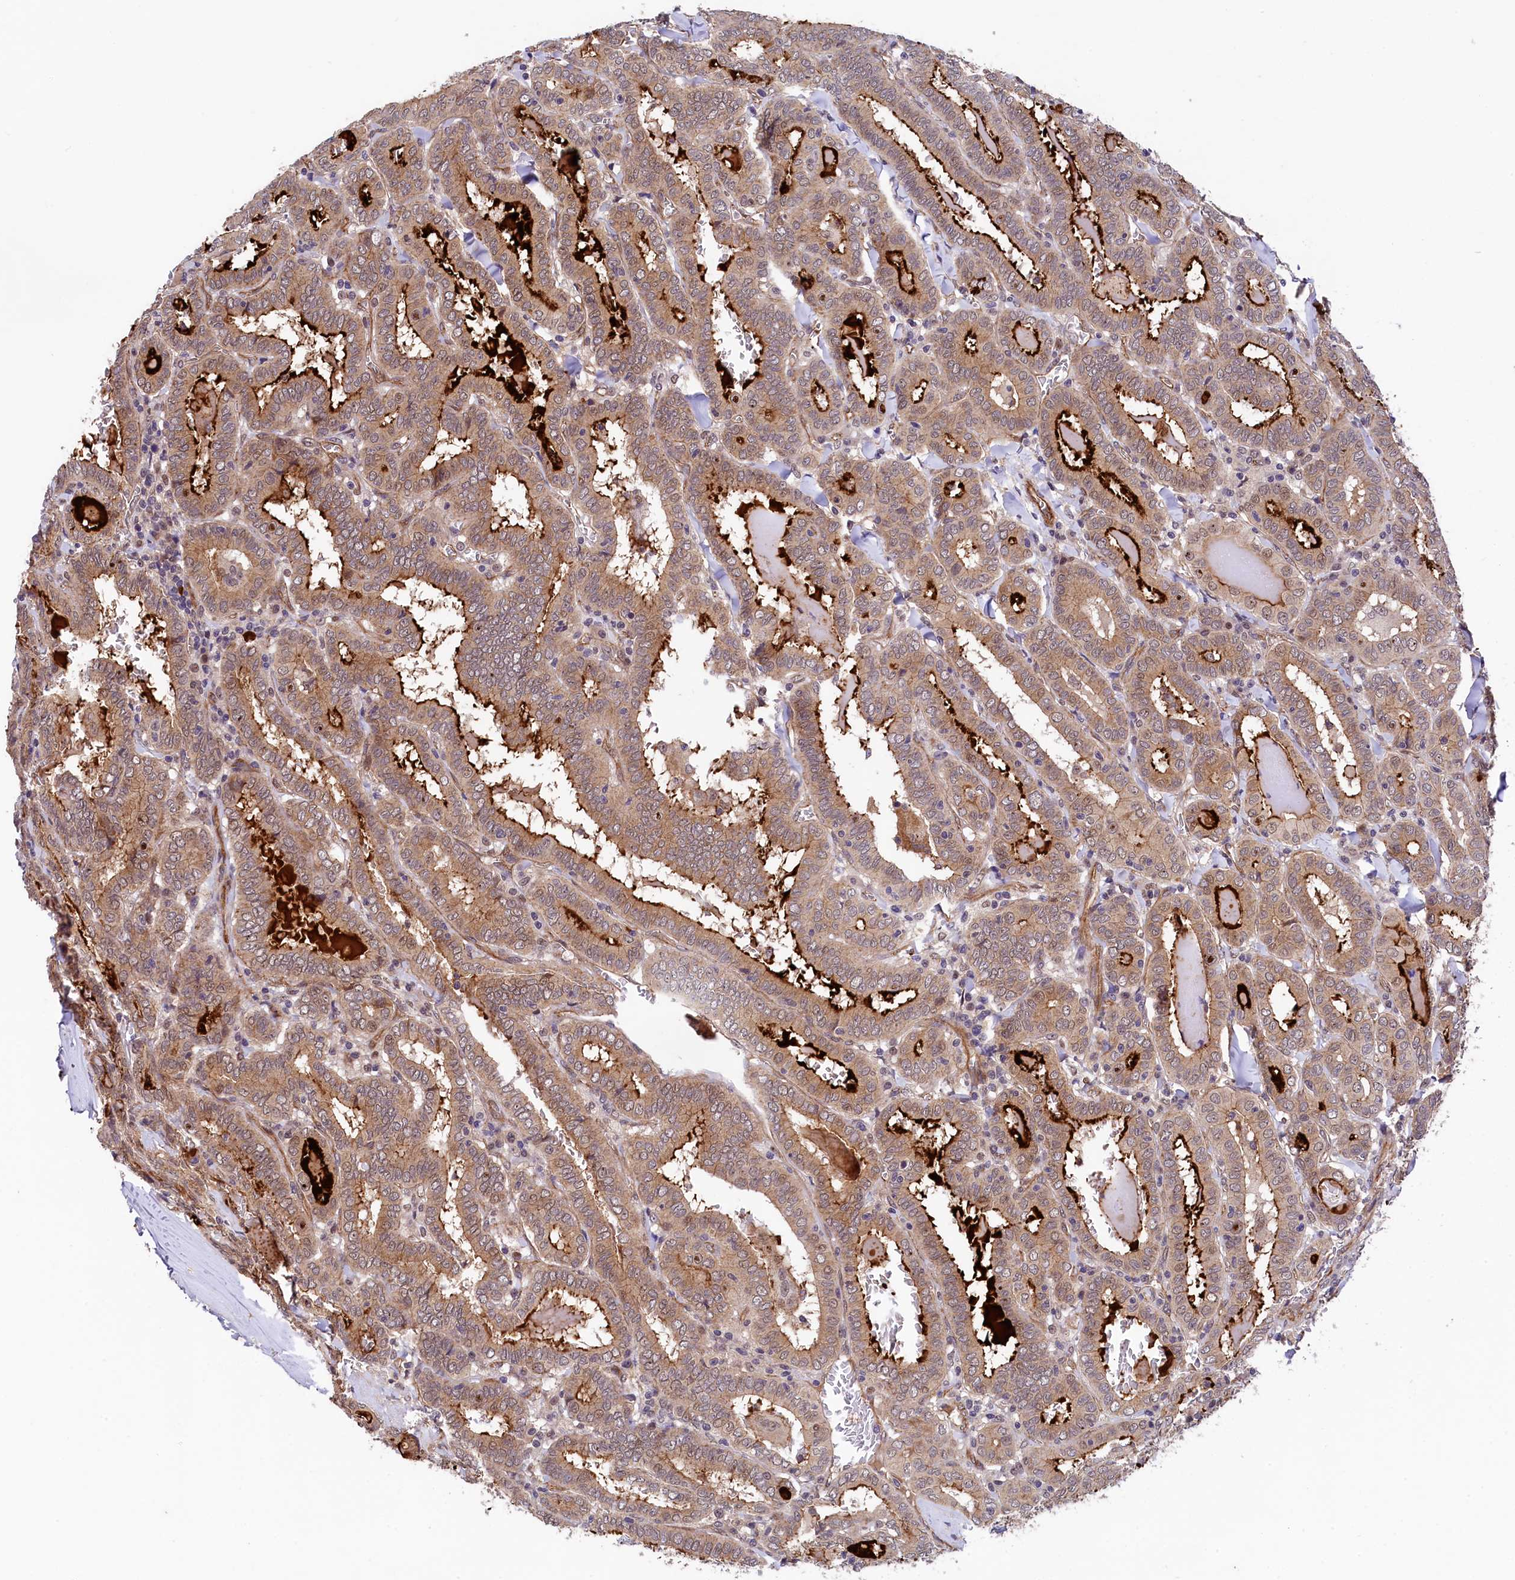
{"staining": {"intensity": "strong", "quantity": "25%-75%", "location": "cytoplasmic/membranous"}, "tissue": "thyroid cancer", "cell_type": "Tumor cells", "image_type": "cancer", "snomed": [{"axis": "morphology", "description": "Papillary adenocarcinoma, NOS"}, {"axis": "topography", "description": "Thyroid gland"}], "caption": "Immunohistochemistry (IHC) histopathology image of neoplastic tissue: human thyroid cancer stained using immunohistochemistry (IHC) reveals high levels of strong protein expression localized specifically in the cytoplasmic/membranous of tumor cells, appearing as a cytoplasmic/membranous brown color.", "gene": "ARL14EP", "patient": {"sex": "female", "age": 72}}